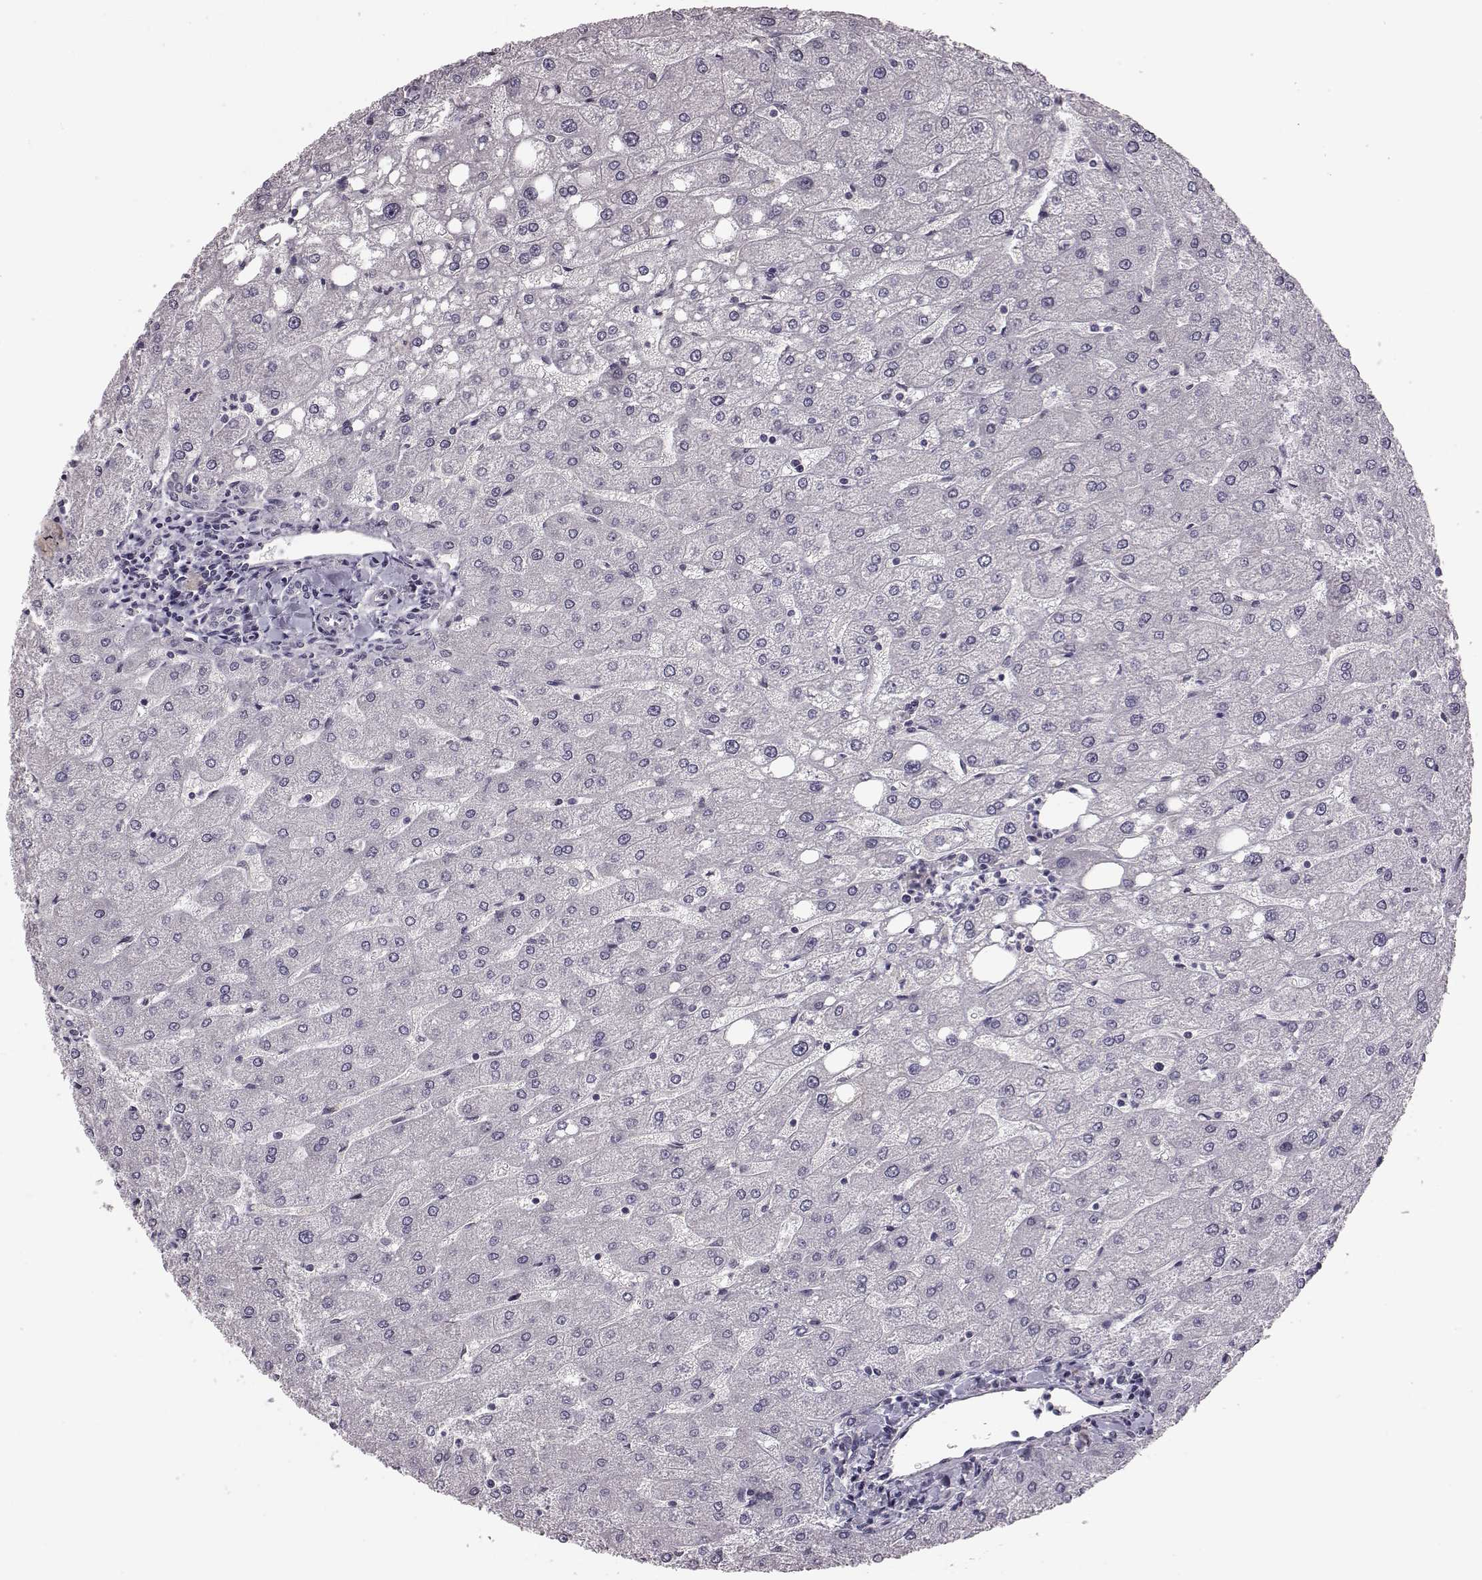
{"staining": {"intensity": "negative", "quantity": "none", "location": "none"}, "tissue": "liver", "cell_type": "Cholangiocytes", "image_type": "normal", "snomed": [{"axis": "morphology", "description": "Normal tissue, NOS"}, {"axis": "topography", "description": "Liver"}], "caption": "A micrograph of liver stained for a protein demonstrates no brown staining in cholangiocytes.", "gene": "C10orf62", "patient": {"sex": "male", "age": 67}}